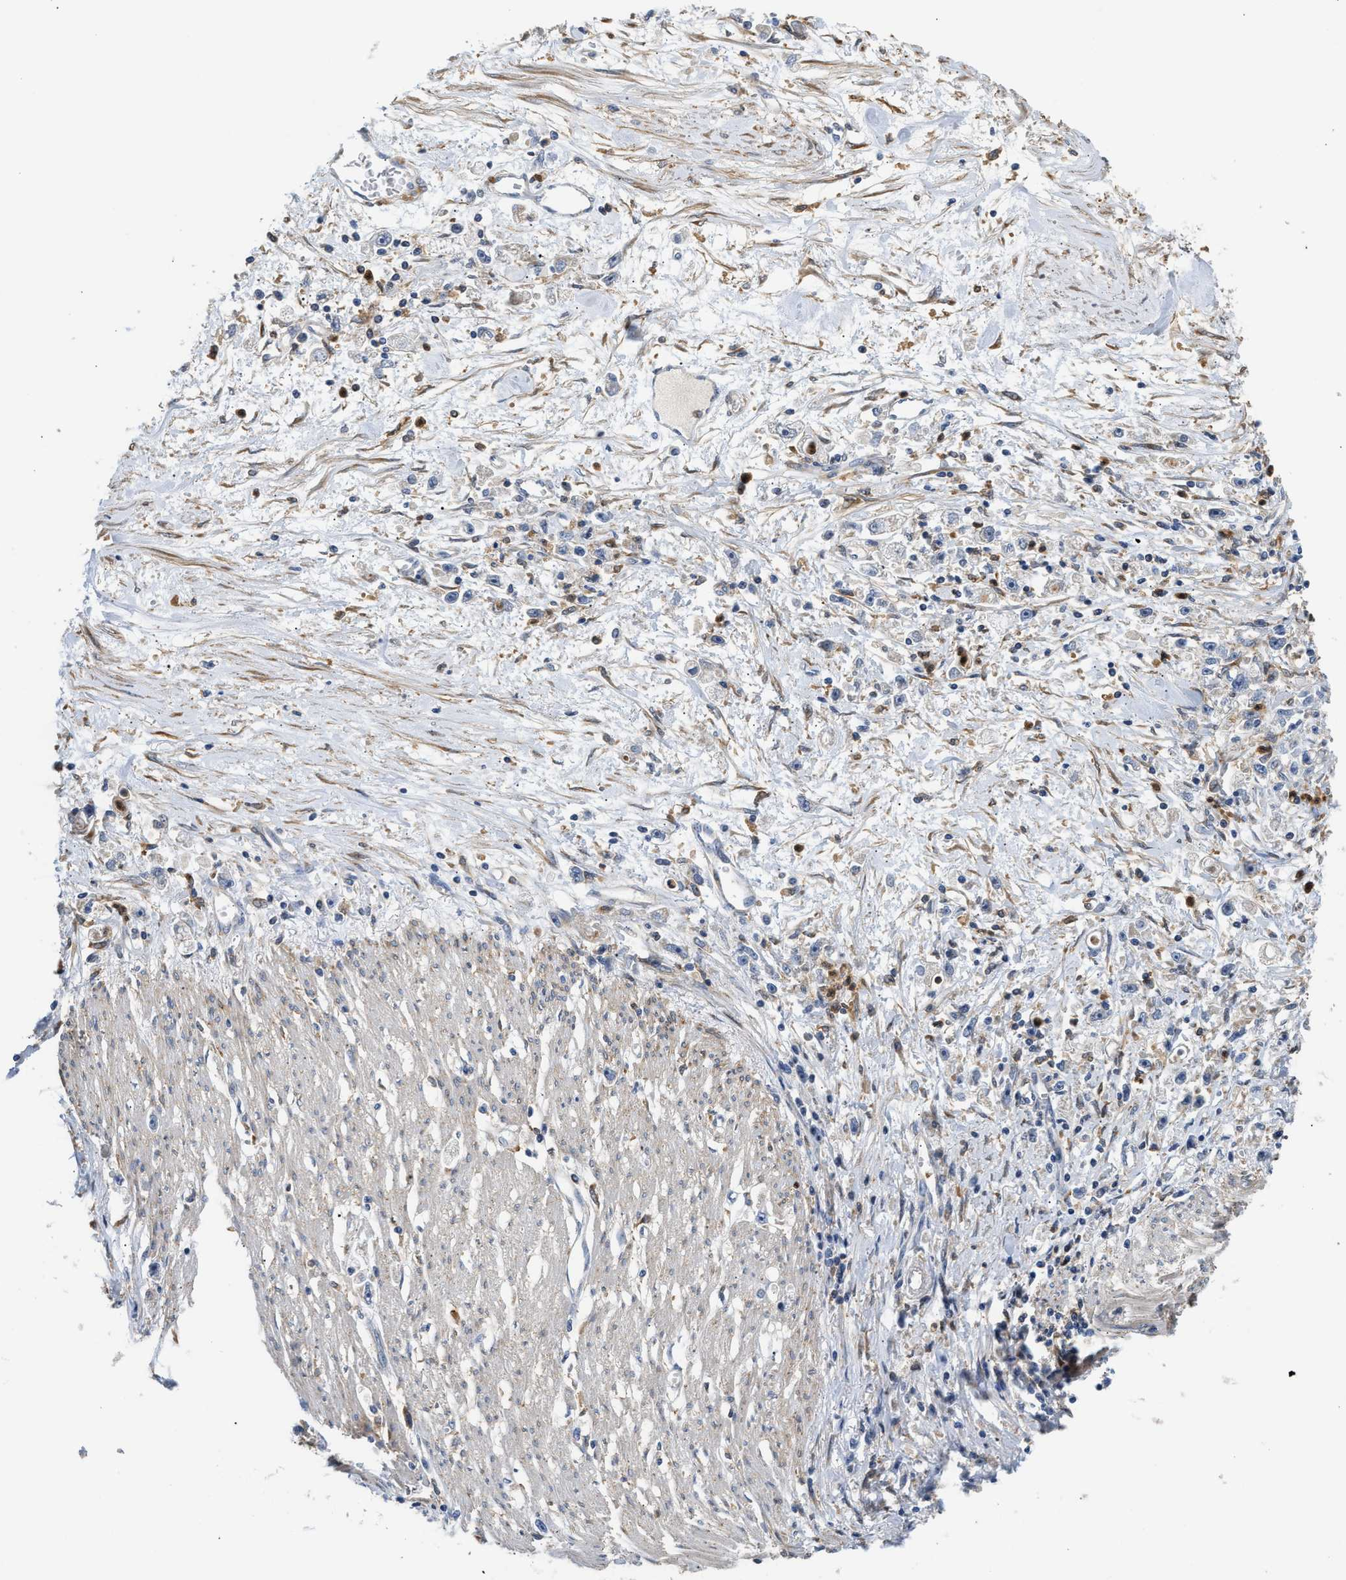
{"staining": {"intensity": "negative", "quantity": "none", "location": "none"}, "tissue": "stomach cancer", "cell_type": "Tumor cells", "image_type": "cancer", "snomed": [{"axis": "morphology", "description": "Adenocarcinoma, NOS"}, {"axis": "topography", "description": "Stomach"}], "caption": "A photomicrograph of human adenocarcinoma (stomach) is negative for staining in tumor cells. (Brightfield microscopy of DAB (3,3'-diaminobenzidine) IHC at high magnification).", "gene": "RAB31", "patient": {"sex": "female", "age": 59}}